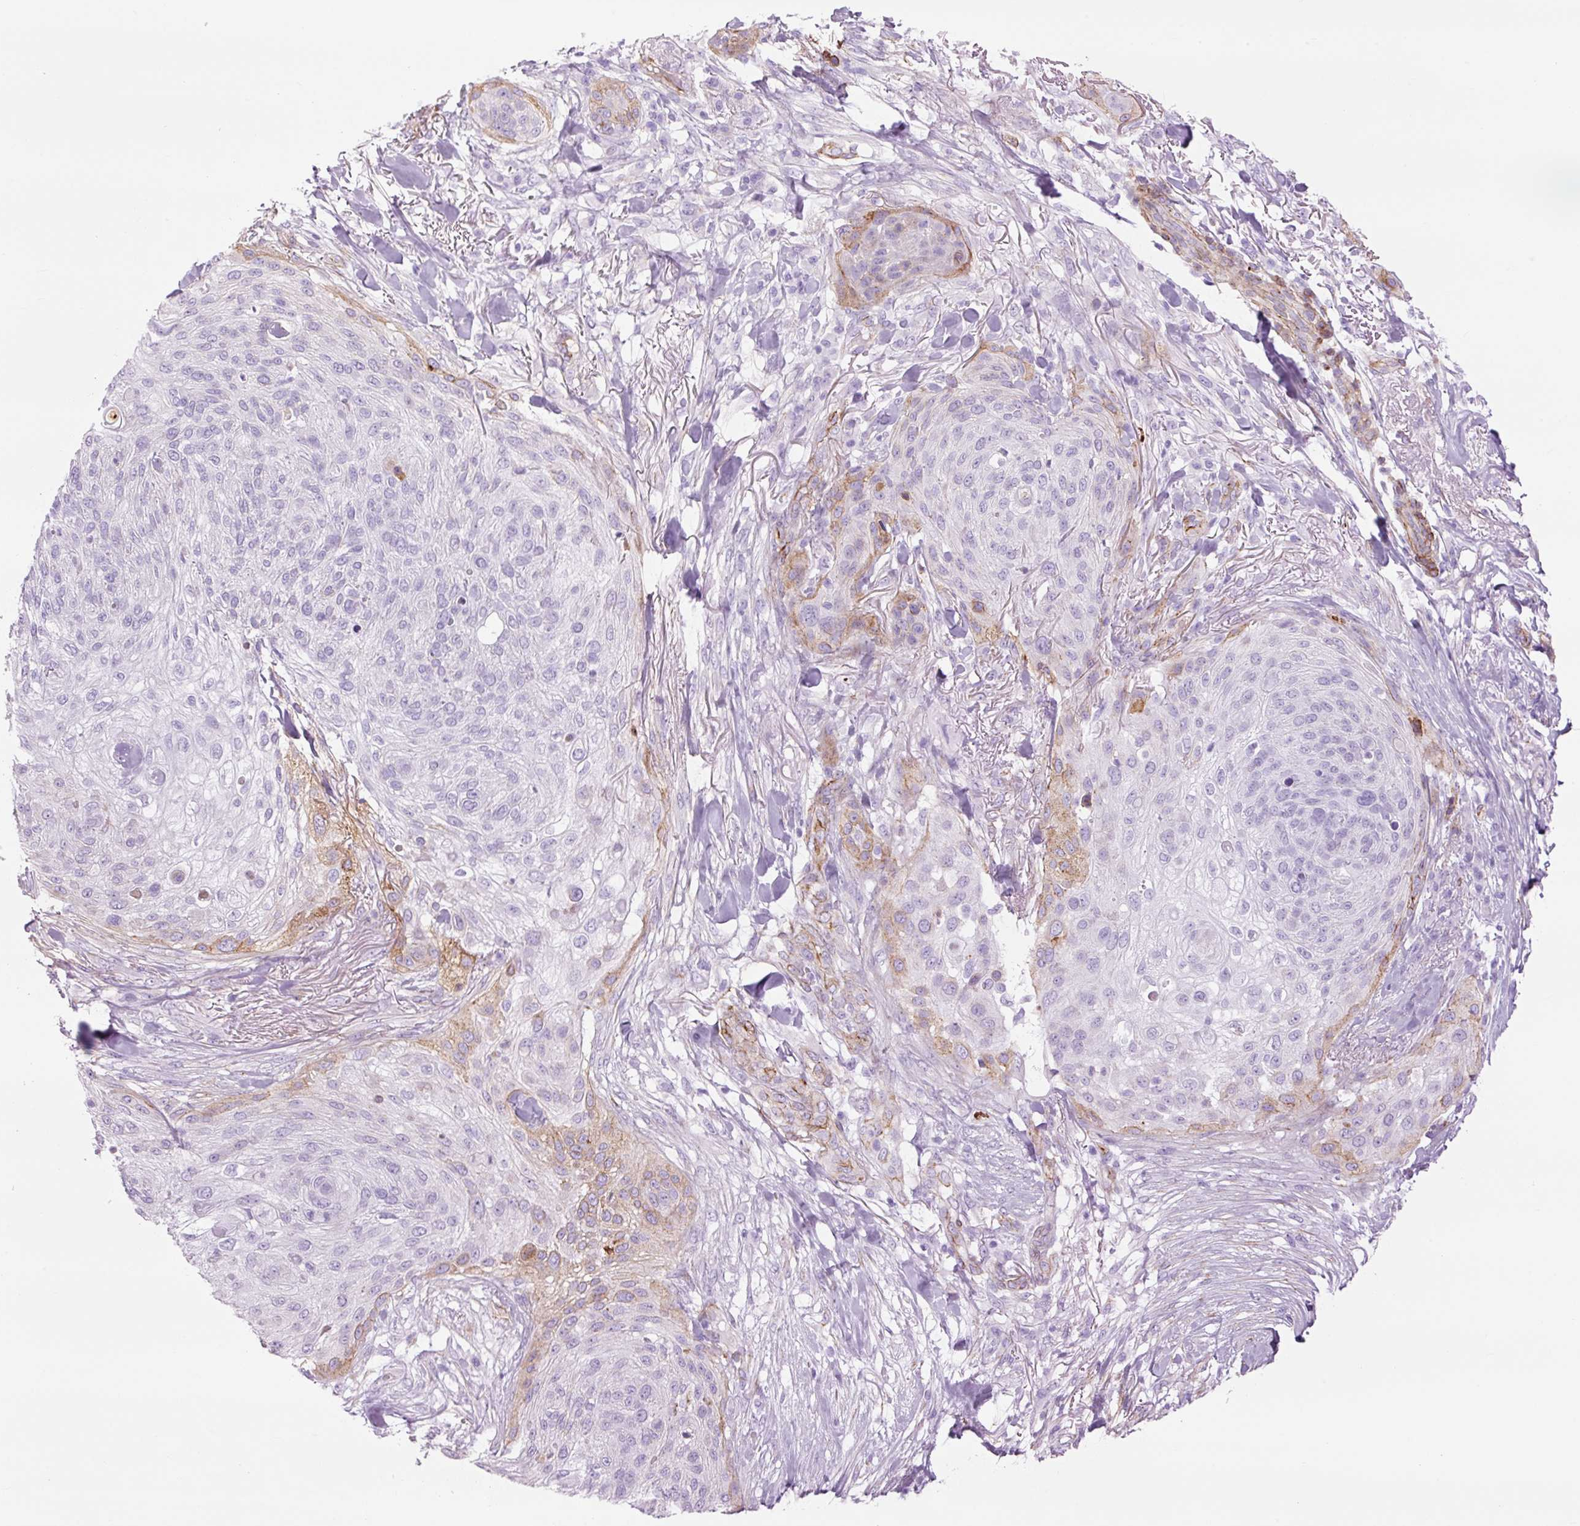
{"staining": {"intensity": "weak", "quantity": "<25%", "location": "cytoplasmic/membranous"}, "tissue": "skin cancer", "cell_type": "Tumor cells", "image_type": "cancer", "snomed": [{"axis": "morphology", "description": "Squamous cell carcinoma, NOS"}, {"axis": "topography", "description": "Skin"}], "caption": "IHC of human skin squamous cell carcinoma reveals no staining in tumor cells.", "gene": "CAV1", "patient": {"sex": "female", "age": 87}}